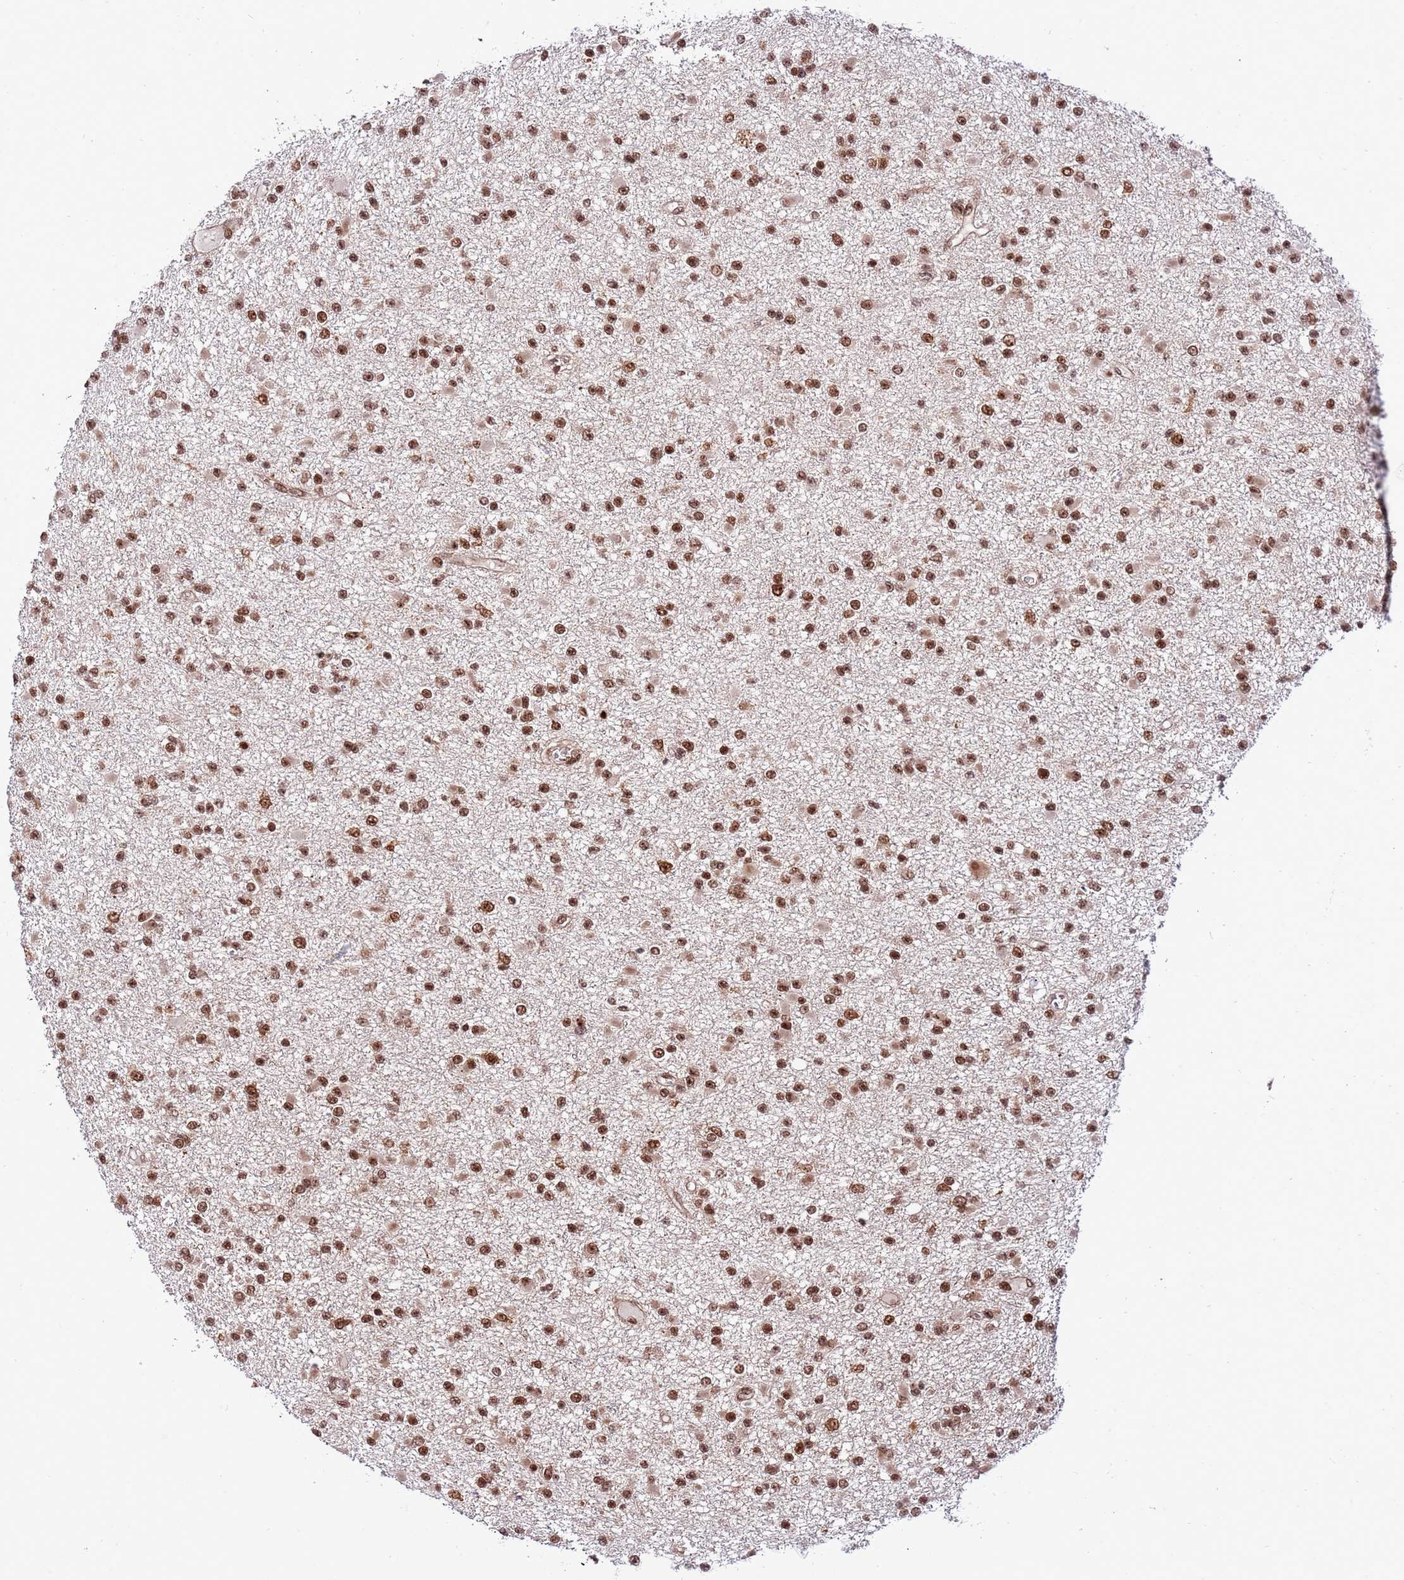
{"staining": {"intensity": "strong", "quantity": ">75%", "location": "nuclear"}, "tissue": "glioma", "cell_type": "Tumor cells", "image_type": "cancer", "snomed": [{"axis": "morphology", "description": "Glioma, malignant, Low grade"}, {"axis": "topography", "description": "Brain"}], "caption": "Immunohistochemistry histopathology image of neoplastic tissue: glioma stained using immunohistochemistry (IHC) displays high levels of strong protein expression localized specifically in the nuclear of tumor cells, appearing as a nuclear brown color.", "gene": "RIF1", "patient": {"sex": "female", "age": 22}}